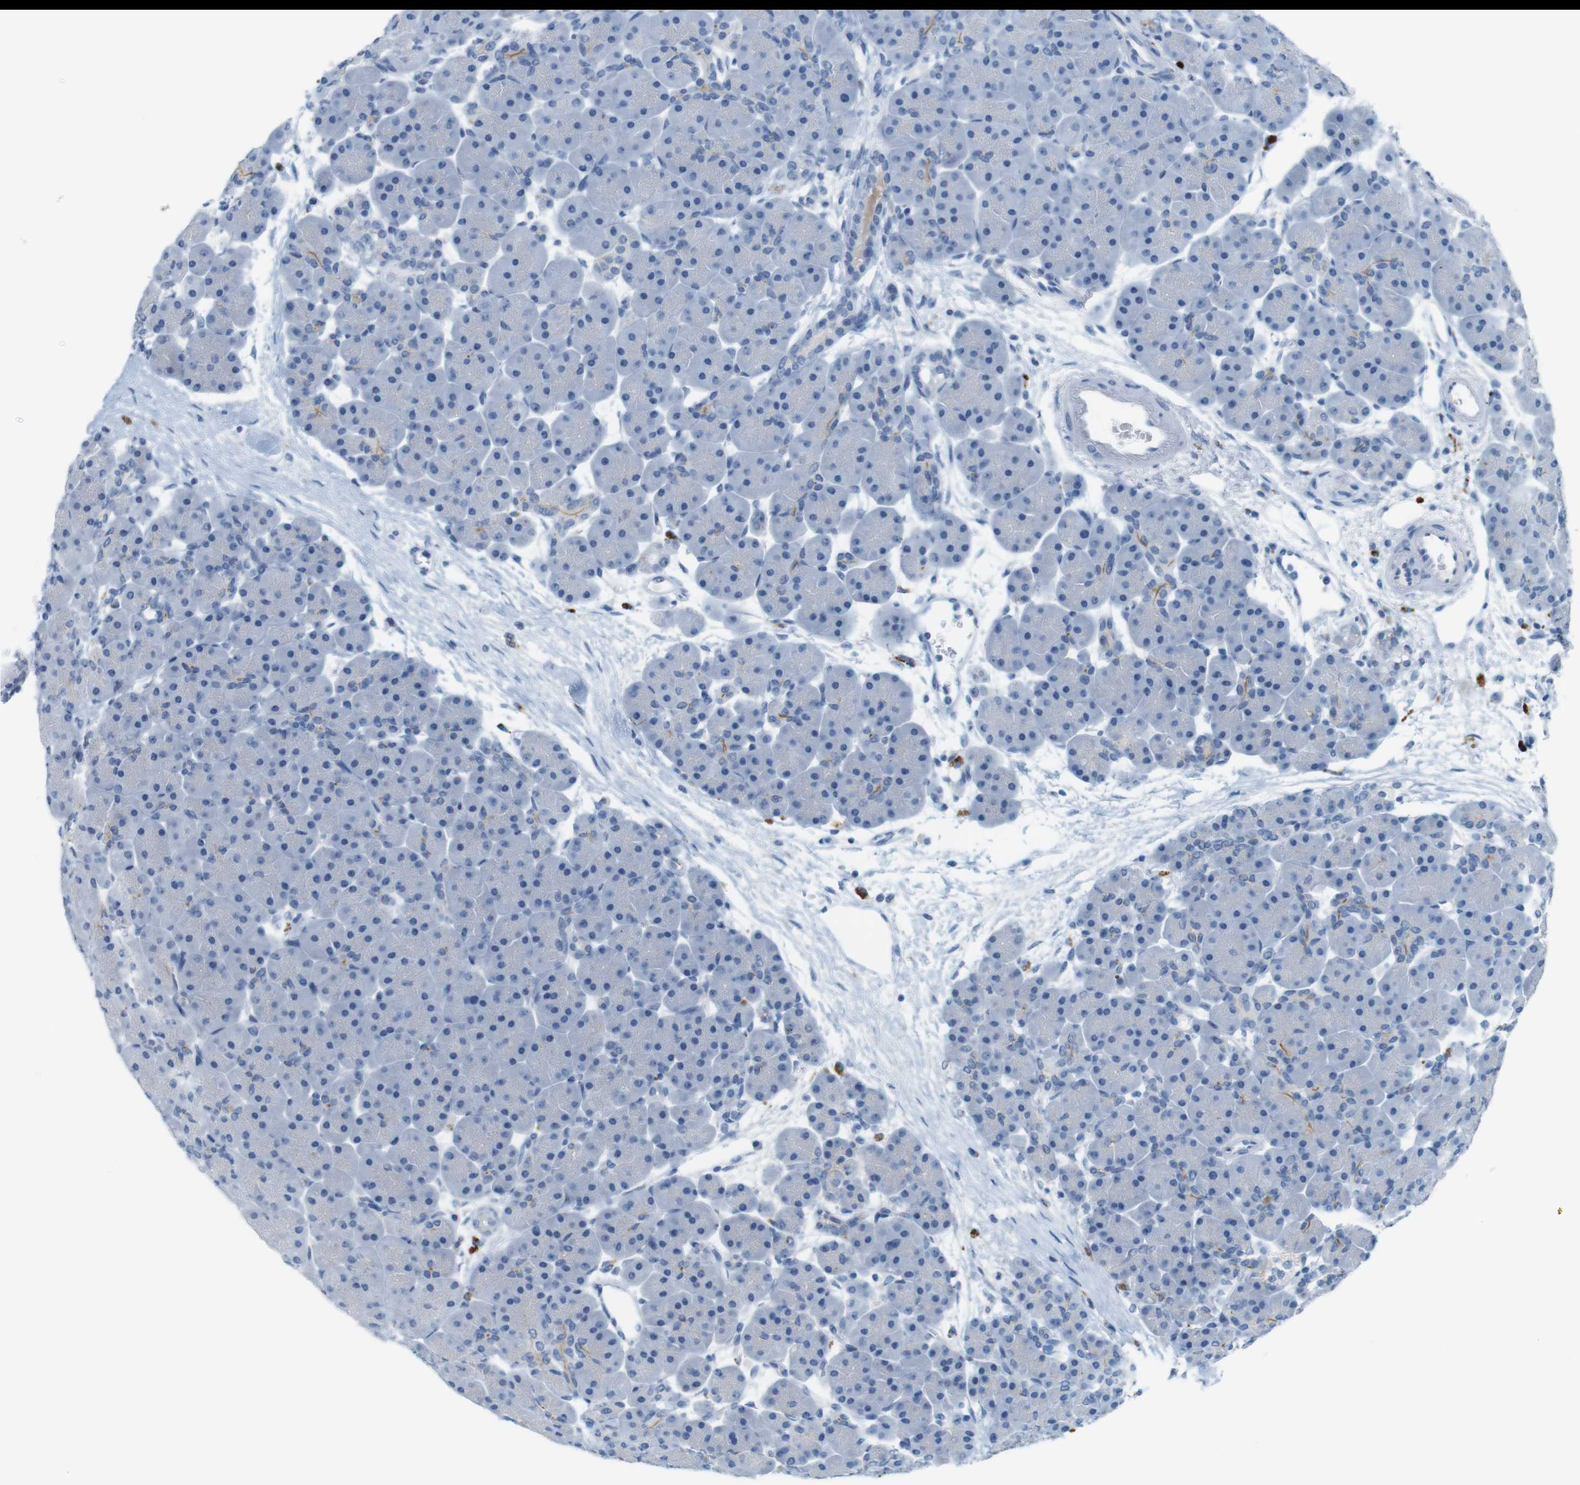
{"staining": {"intensity": "negative", "quantity": "none", "location": "none"}, "tissue": "pancreas", "cell_type": "Exocrine glandular cells", "image_type": "normal", "snomed": [{"axis": "morphology", "description": "Normal tissue, NOS"}, {"axis": "topography", "description": "Pancreas"}], "caption": "Histopathology image shows no protein positivity in exocrine glandular cells of unremarkable pancreas.", "gene": "YIPF1", "patient": {"sex": "male", "age": 66}}